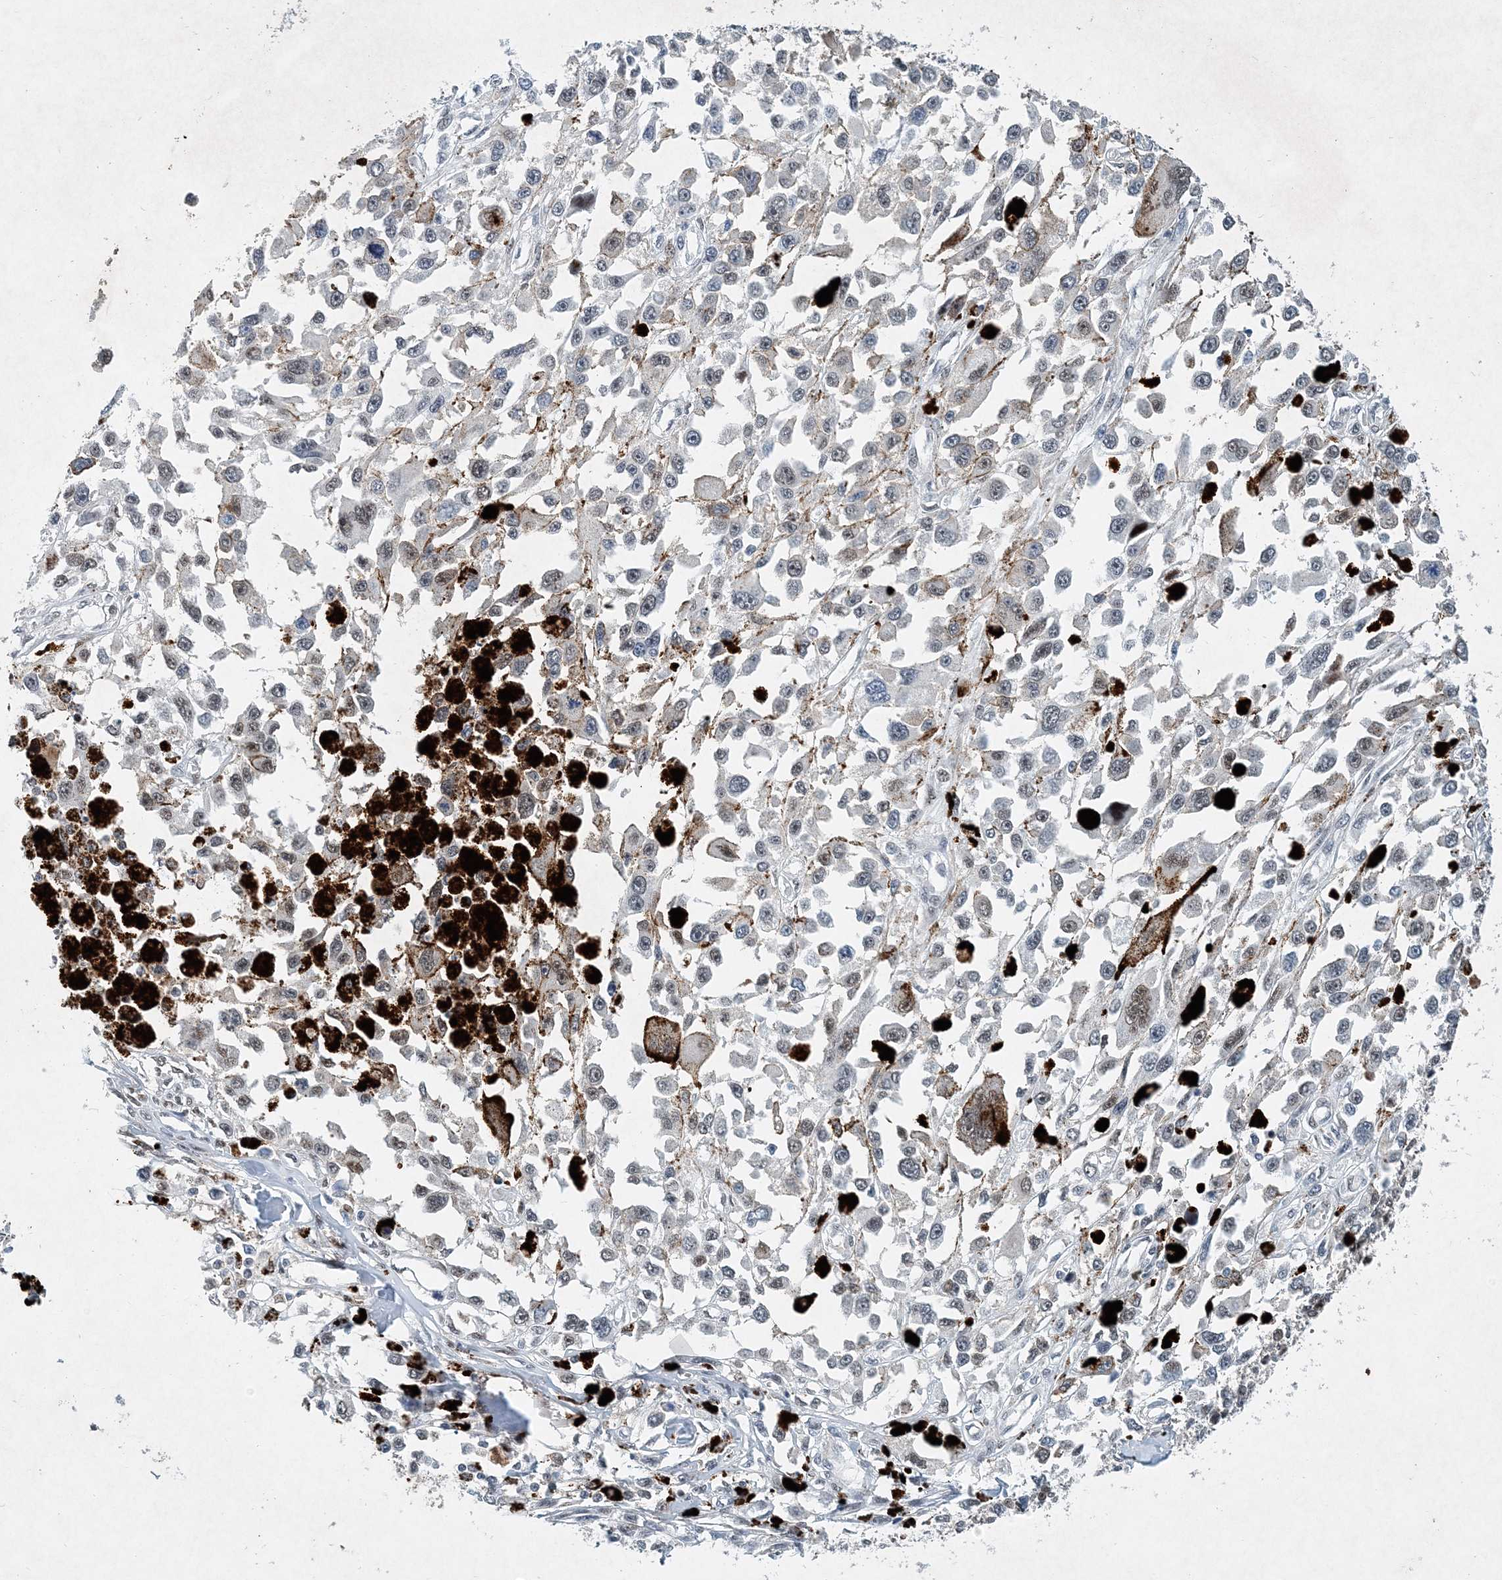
{"staining": {"intensity": "negative", "quantity": "none", "location": "none"}, "tissue": "melanoma", "cell_type": "Tumor cells", "image_type": "cancer", "snomed": [{"axis": "morphology", "description": "Malignant melanoma, Metastatic site"}, {"axis": "topography", "description": "Lymph node"}], "caption": "High power microscopy photomicrograph of an IHC micrograph of malignant melanoma (metastatic site), revealing no significant positivity in tumor cells.", "gene": "KPNA4", "patient": {"sex": "male", "age": 59}}